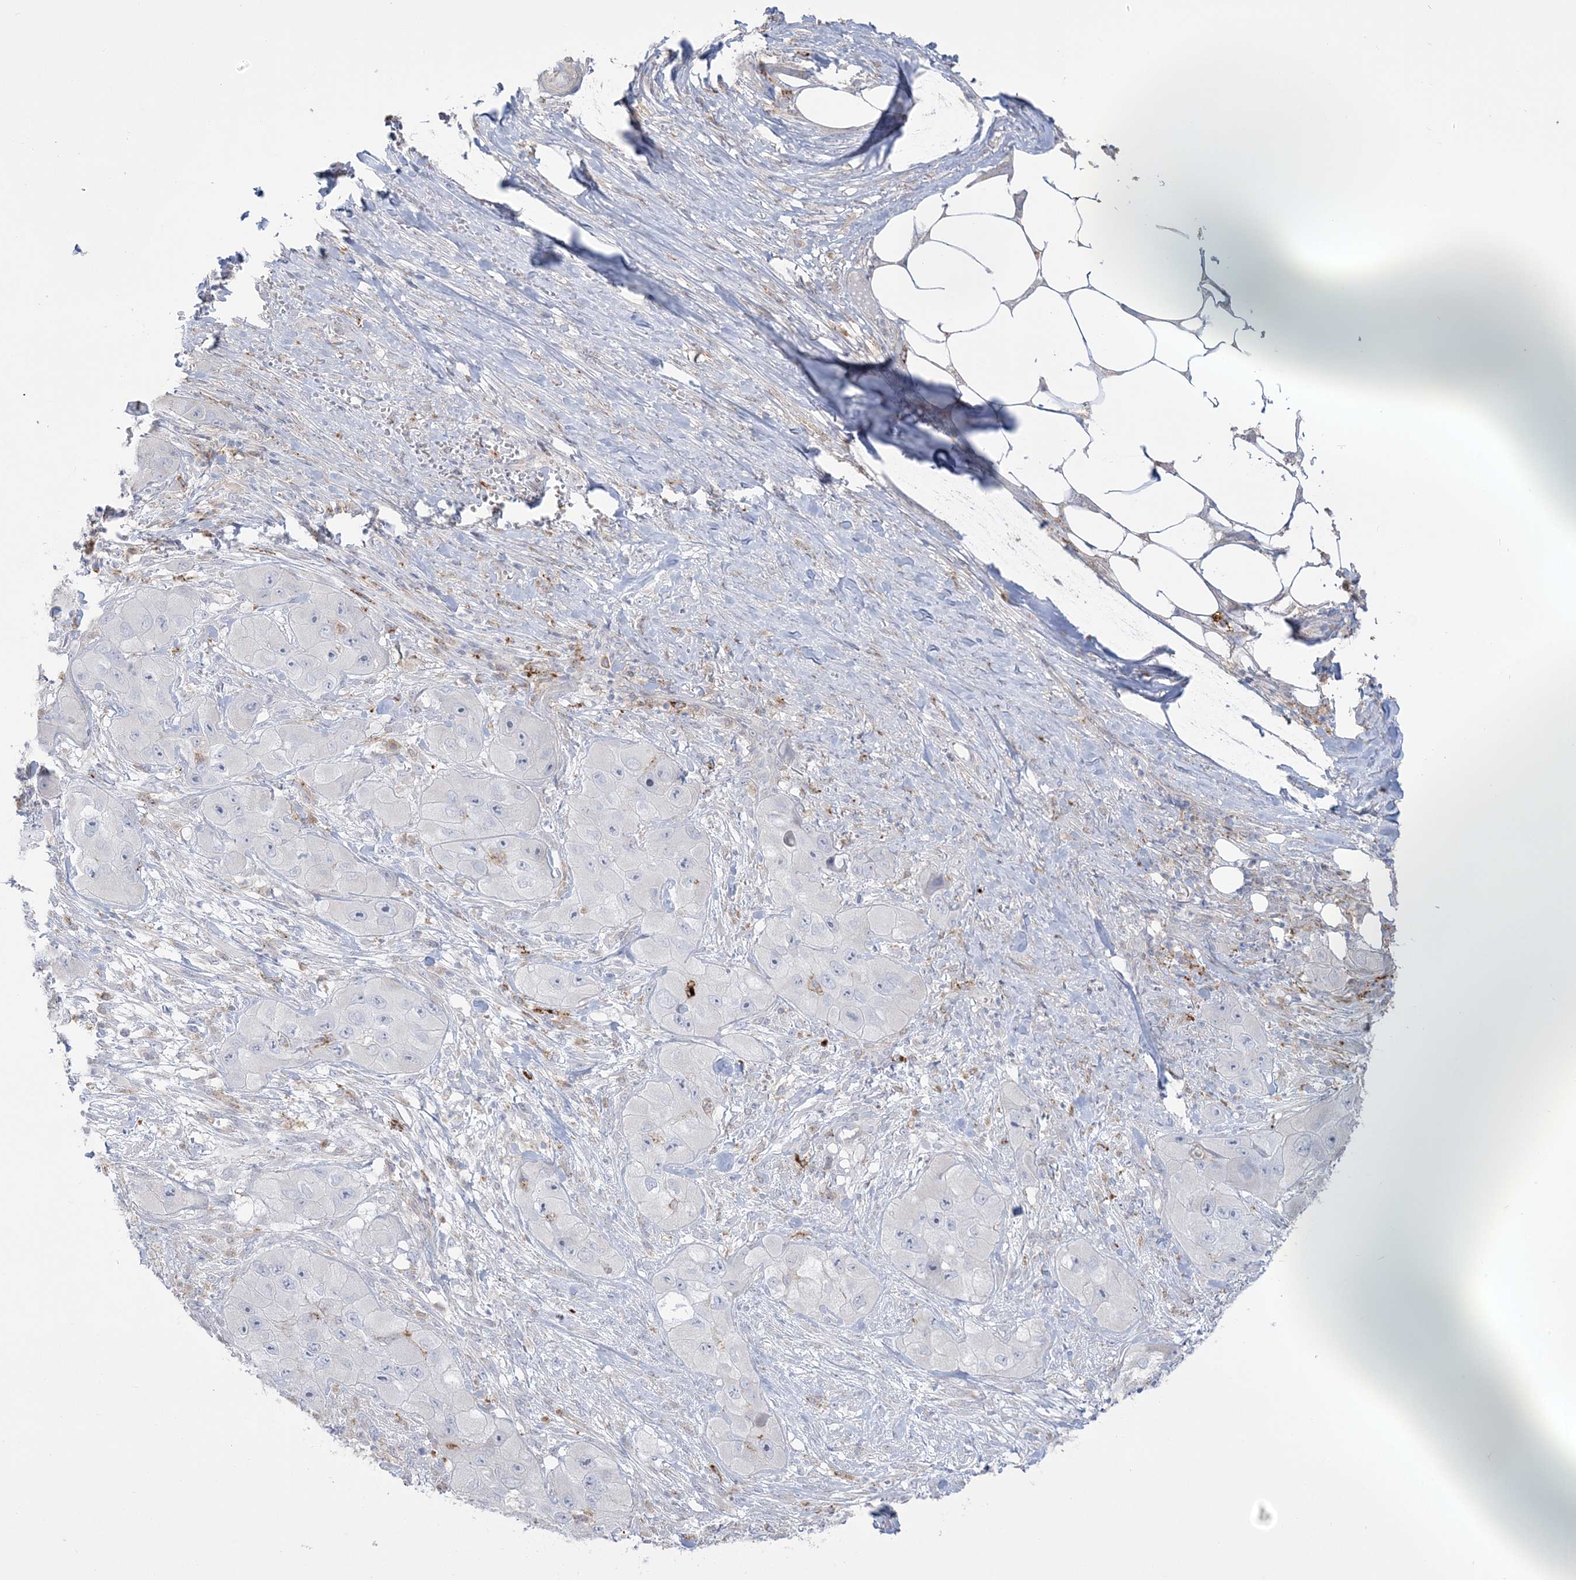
{"staining": {"intensity": "negative", "quantity": "none", "location": "none"}, "tissue": "skin cancer", "cell_type": "Tumor cells", "image_type": "cancer", "snomed": [{"axis": "morphology", "description": "Squamous cell carcinoma, NOS"}, {"axis": "topography", "description": "Skin"}, {"axis": "topography", "description": "Subcutis"}], "caption": "Protein analysis of squamous cell carcinoma (skin) reveals no significant positivity in tumor cells.", "gene": "HAAO", "patient": {"sex": "male", "age": 73}}